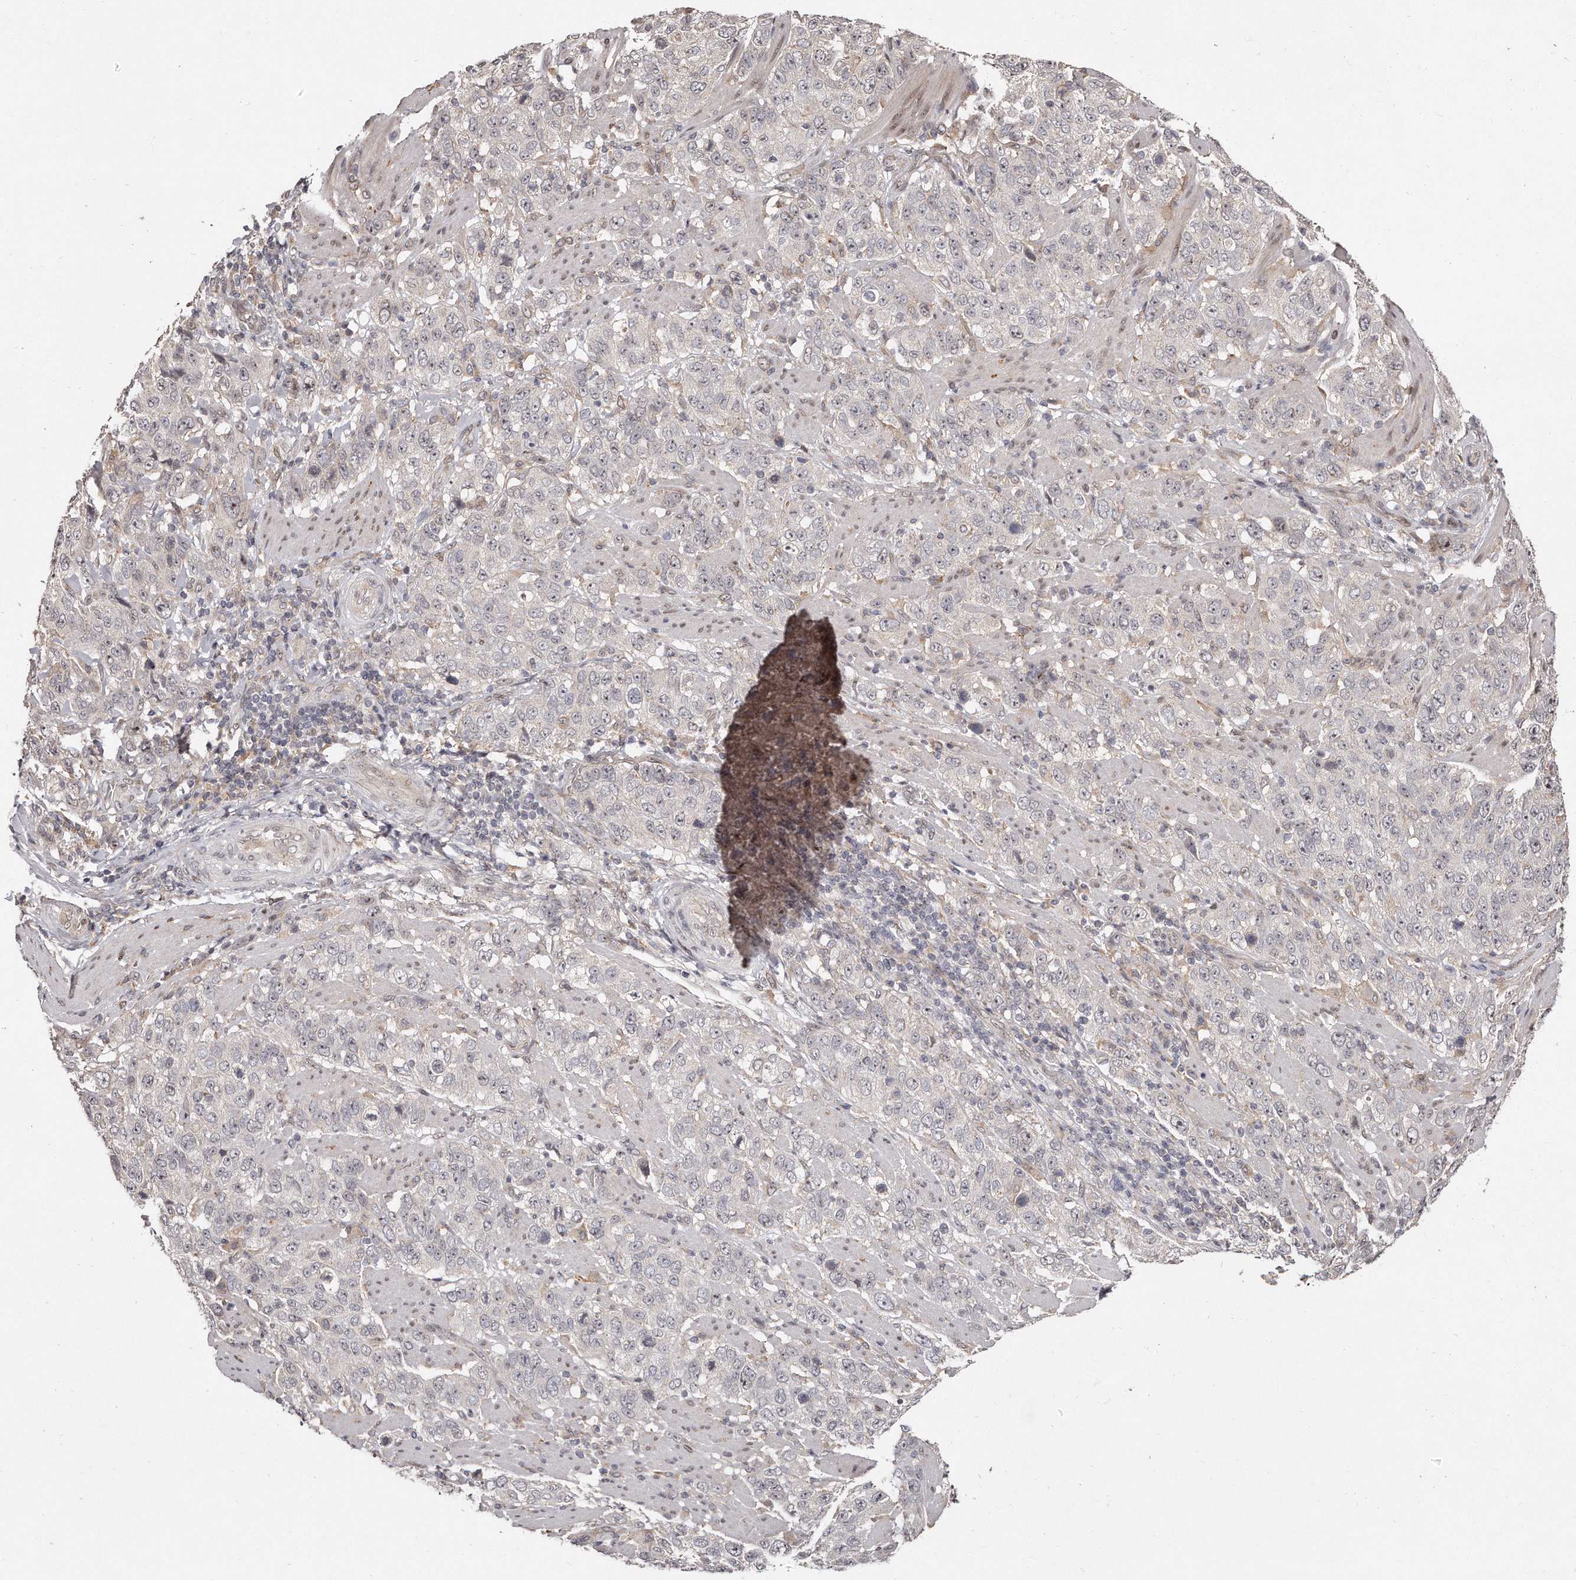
{"staining": {"intensity": "negative", "quantity": "none", "location": "none"}, "tissue": "stomach cancer", "cell_type": "Tumor cells", "image_type": "cancer", "snomed": [{"axis": "morphology", "description": "Adenocarcinoma, NOS"}, {"axis": "topography", "description": "Stomach"}], "caption": "A high-resolution micrograph shows IHC staining of adenocarcinoma (stomach), which reveals no significant expression in tumor cells.", "gene": "HASPIN", "patient": {"sex": "male", "age": 48}}